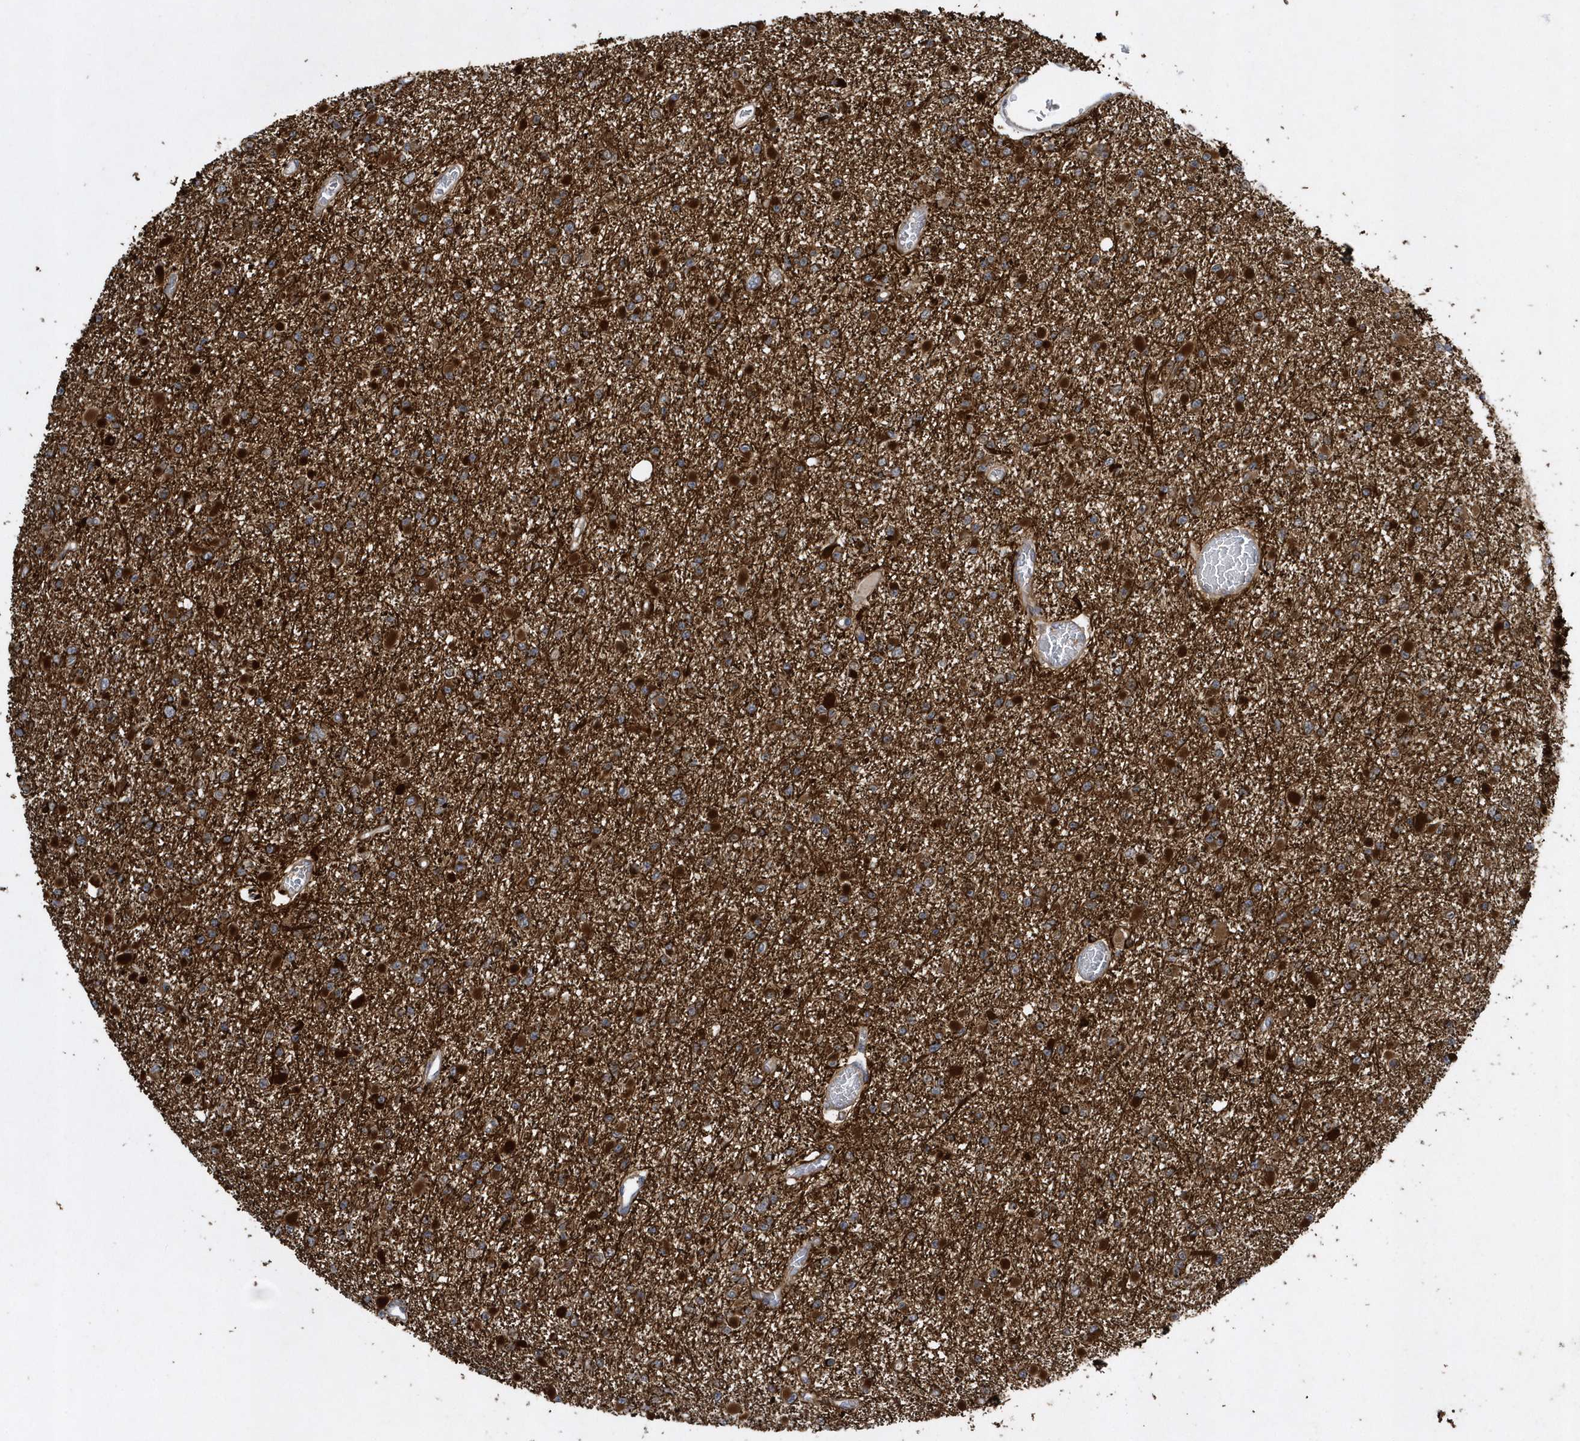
{"staining": {"intensity": "strong", "quantity": ">75%", "location": "cytoplasmic/membranous"}, "tissue": "glioma", "cell_type": "Tumor cells", "image_type": "cancer", "snomed": [{"axis": "morphology", "description": "Glioma, malignant, Low grade"}, {"axis": "topography", "description": "Brain"}], "caption": "Protein analysis of malignant glioma (low-grade) tissue exhibits strong cytoplasmic/membranous expression in approximately >75% of tumor cells. The protein is shown in brown color, while the nuclei are stained blue.", "gene": "PAICS", "patient": {"sex": "female", "age": 22}}